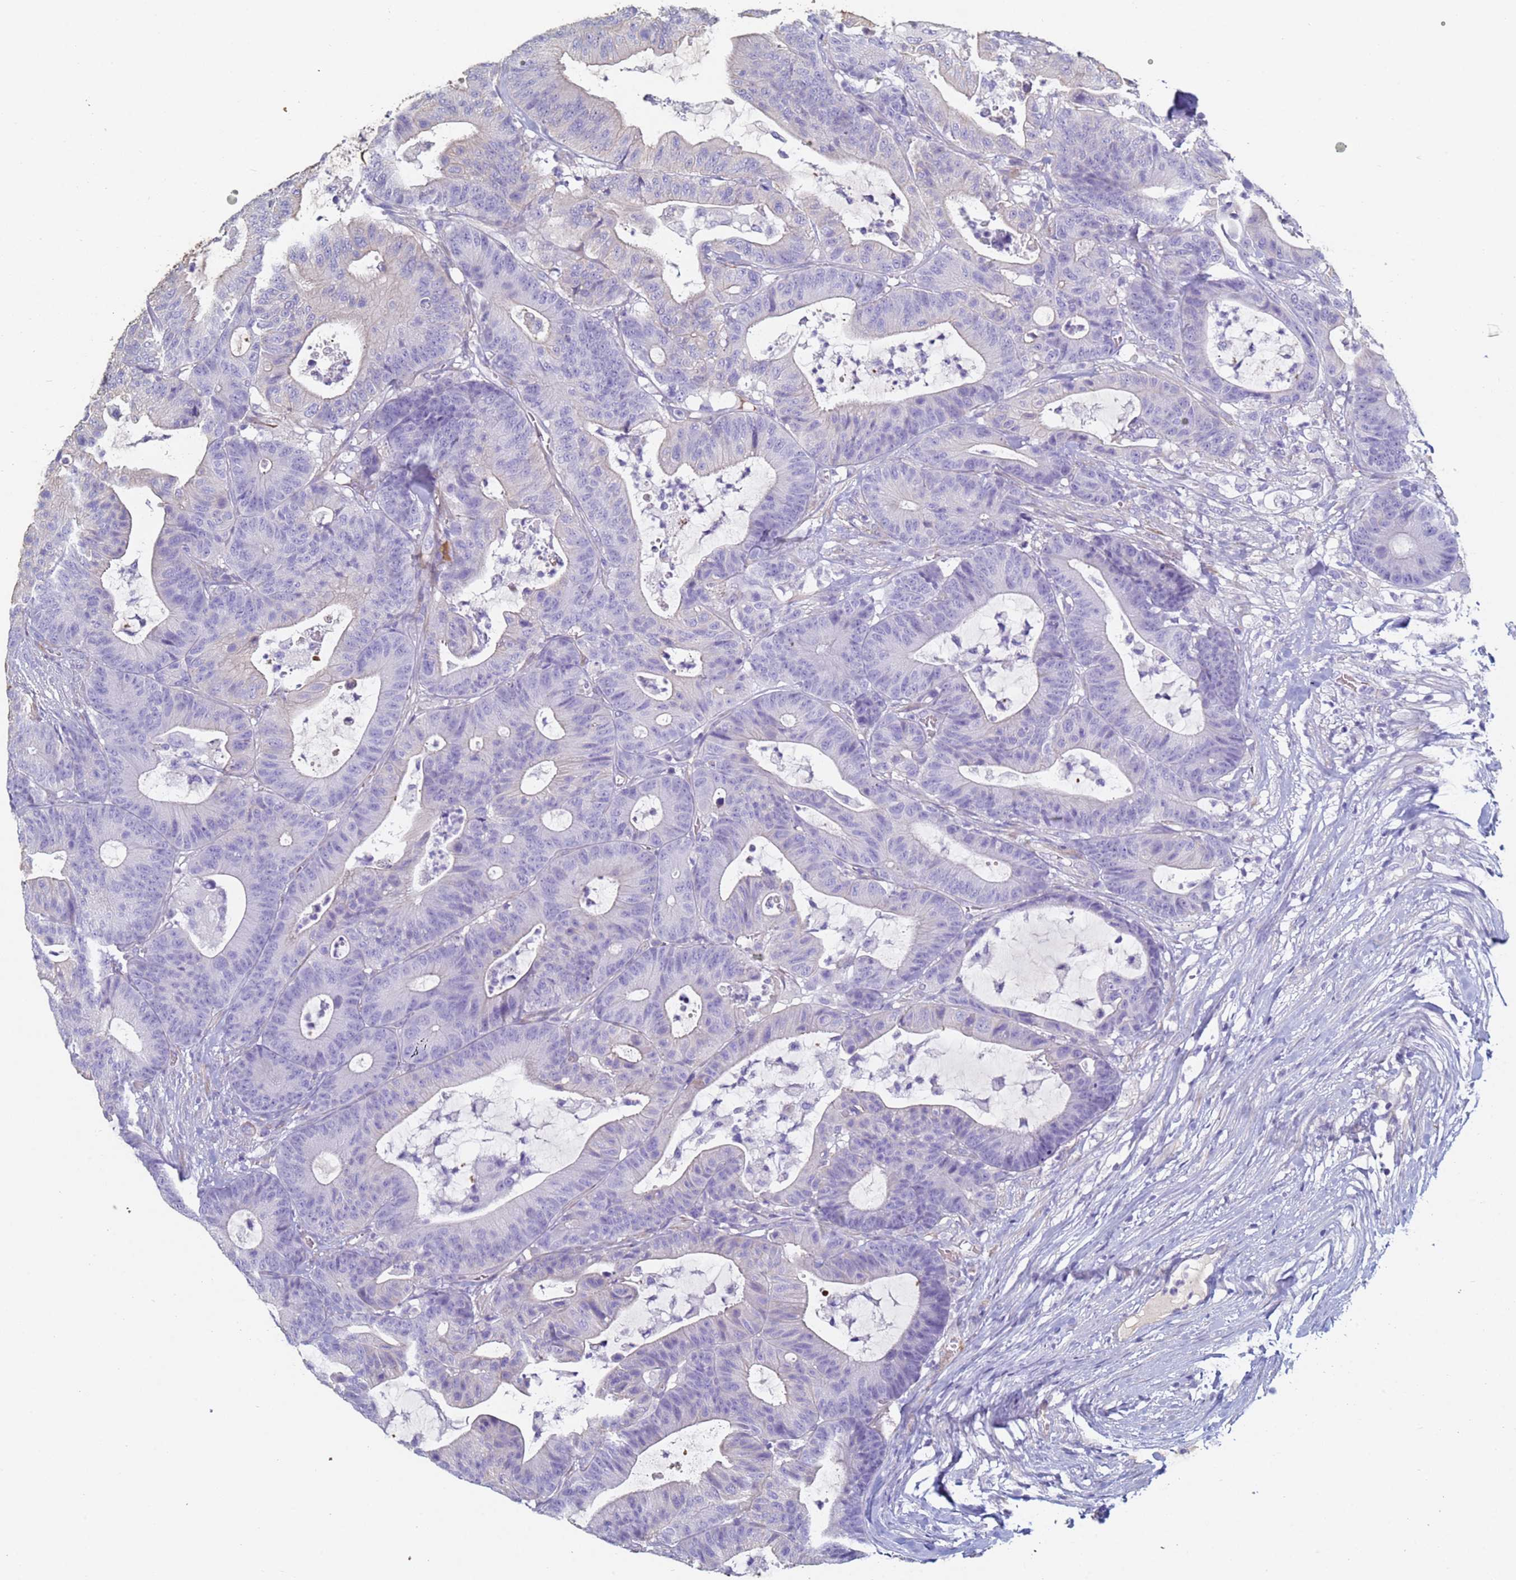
{"staining": {"intensity": "negative", "quantity": "none", "location": "none"}, "tissue": "colorectal cancer", "cell_type": "Tumor cells", "image_type": "cancer", "snomed": [{"axis": "morphology", "description": "Adenocarcinoma, NOS"}, {"axis": "topography", "description": "Colon"}], "caption": "DAB (3,3'-diaminobenzidine) immunohistochemical staining of human colorectal cancer (adenocarcinoma) exhibits no significant expression in tumor cells.", "gene": "ABCA8", "patient": {"sex": "female", "age": 84}}